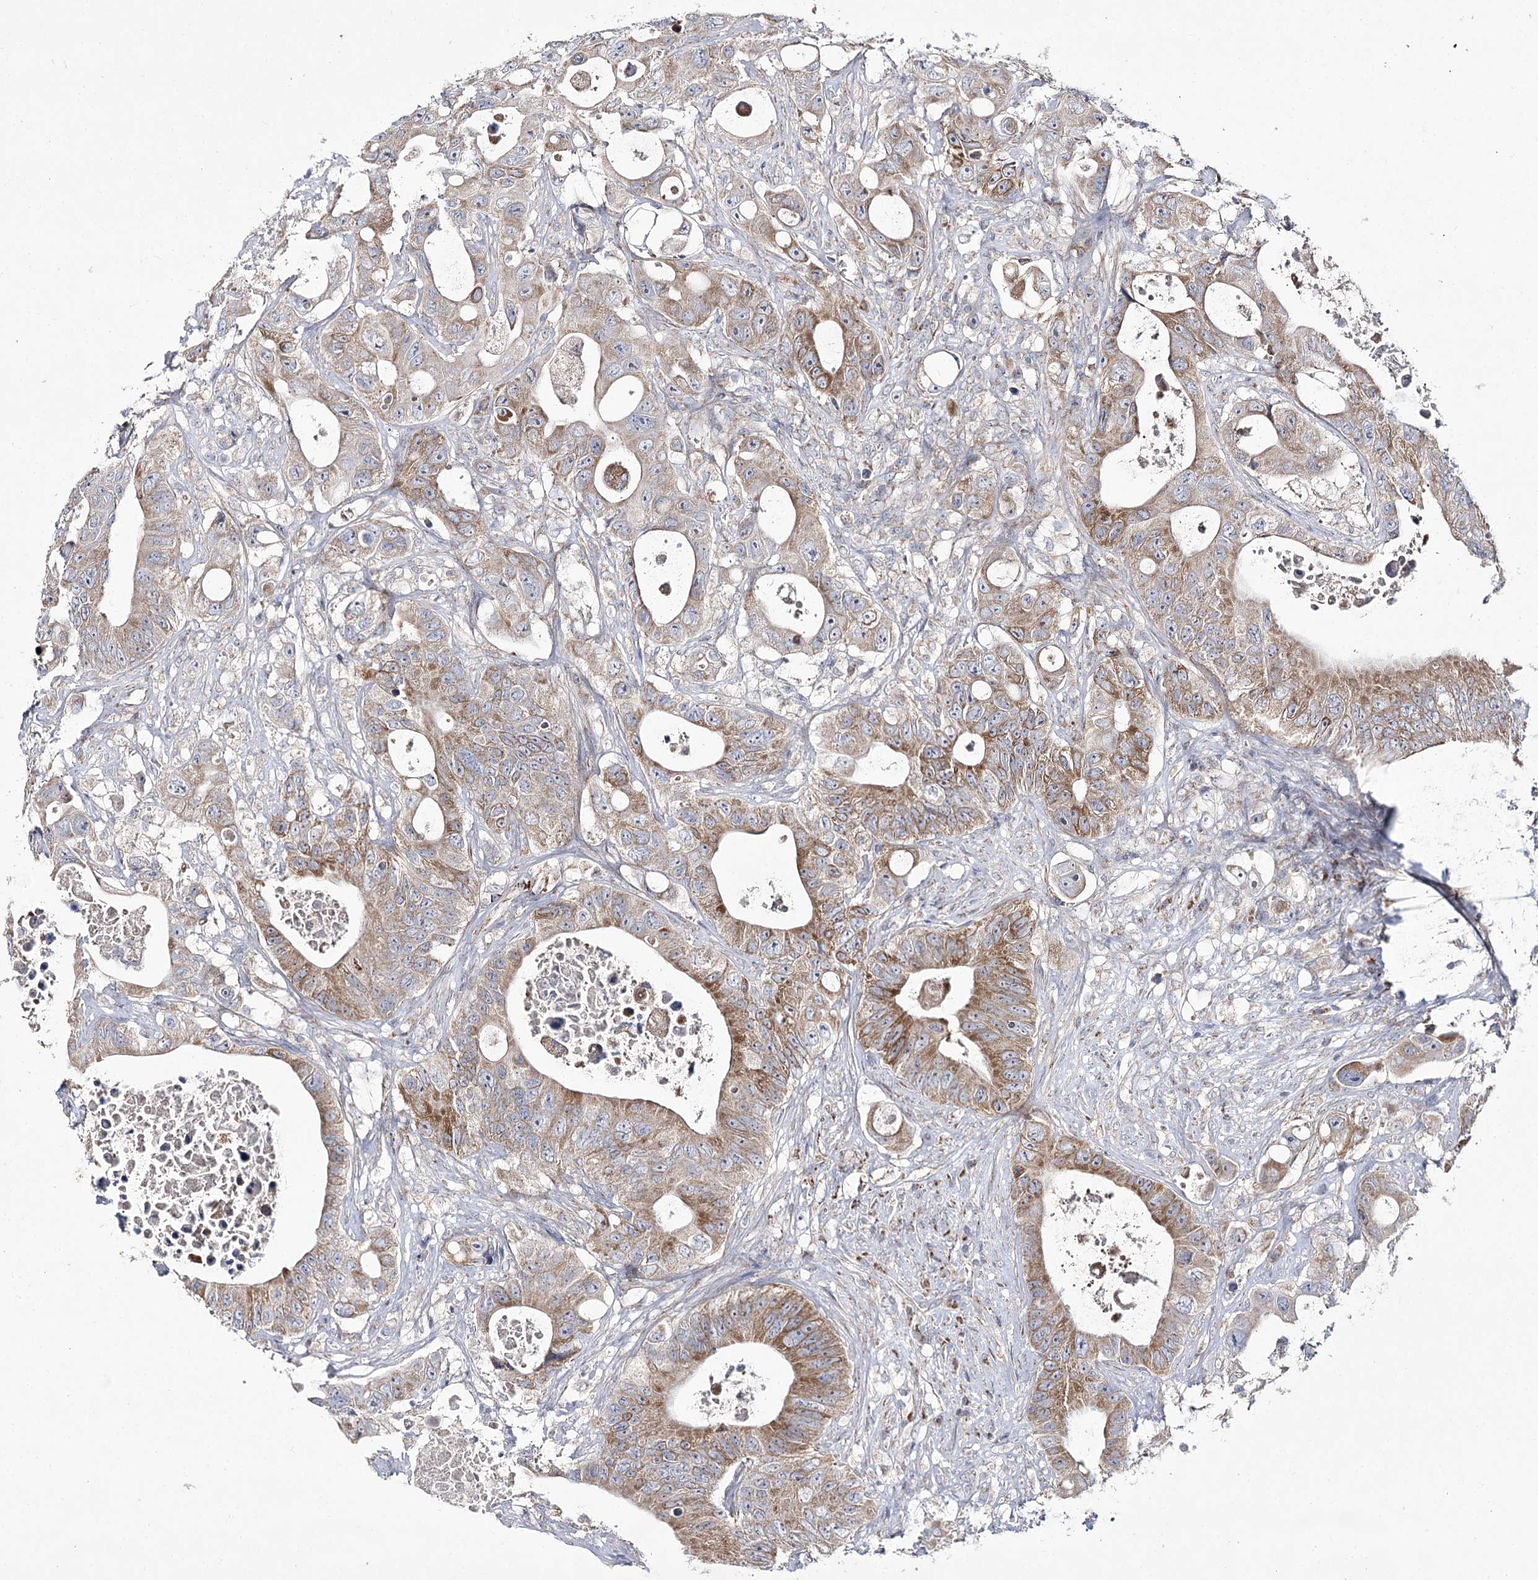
{"staining": {"intensity": "moderate", "quantity": ">75%", "location": "cytoplasmic/membranous"}, "tissue": "colorectal cancer", "cell_type": "Tumor cells", "image_type": "cancer", "snomed": [{"axis": "morphology", "description": "Adenocarcinoma, NOS"}, {"axis": "topography", "description": "Colon"}], "caption": "Adenocarcinoma (colorectal) stained with immunohistochemistry (IHC) exhibits moderate cytoplasmic/membranous positivity in about >75% of tumor cells. The staining was performed using DAB (3,3'-diaminobenzidine), with brown indicating positive protein expression. Nuclei are stained blue with hematoxylin.", "gene": "NADK2", "patient": {"sex": "female", "age": 46}}